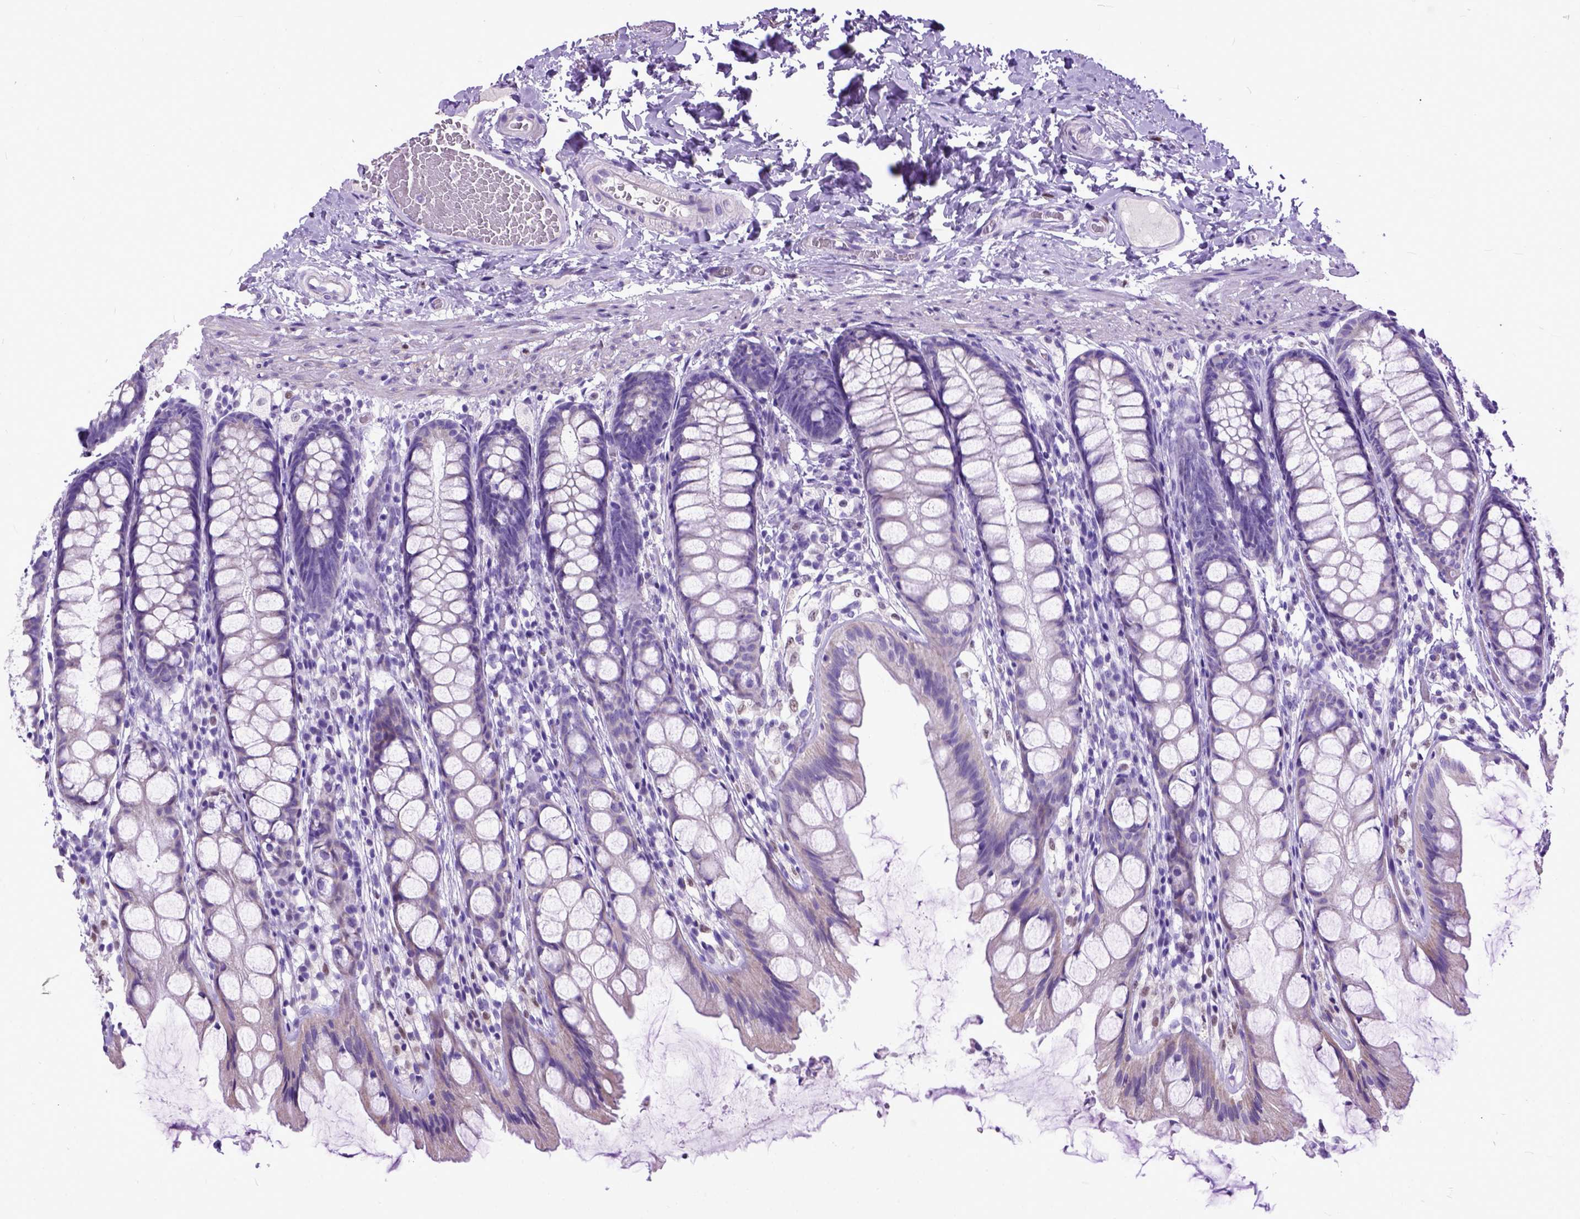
{"staining": {"intensity": "negative", "quantity": "none", "location": "none"}, "tissue": "colon", "cell_type": "Endothelial cells", "image_type": "normal", "snomed": [{"axis": "morphology", "description": "Normal tissue, NOS"}, {"axis": "topography", "description": "Colon"}], "caption": "Immunohistochemistry (IHC) histopathology image of normal colon stained for a protein (brown), which demonstrates no positivity in endothelial cells. The staining was performed using DAB (3,3'-diaminobenzidine) to visualize the protein expression in brown, while the nuclei were stained in blue with hematoxylin (Magnification: 20x).", "gene": "CRB1", "patient": {"sex": "male", "age": 47}}